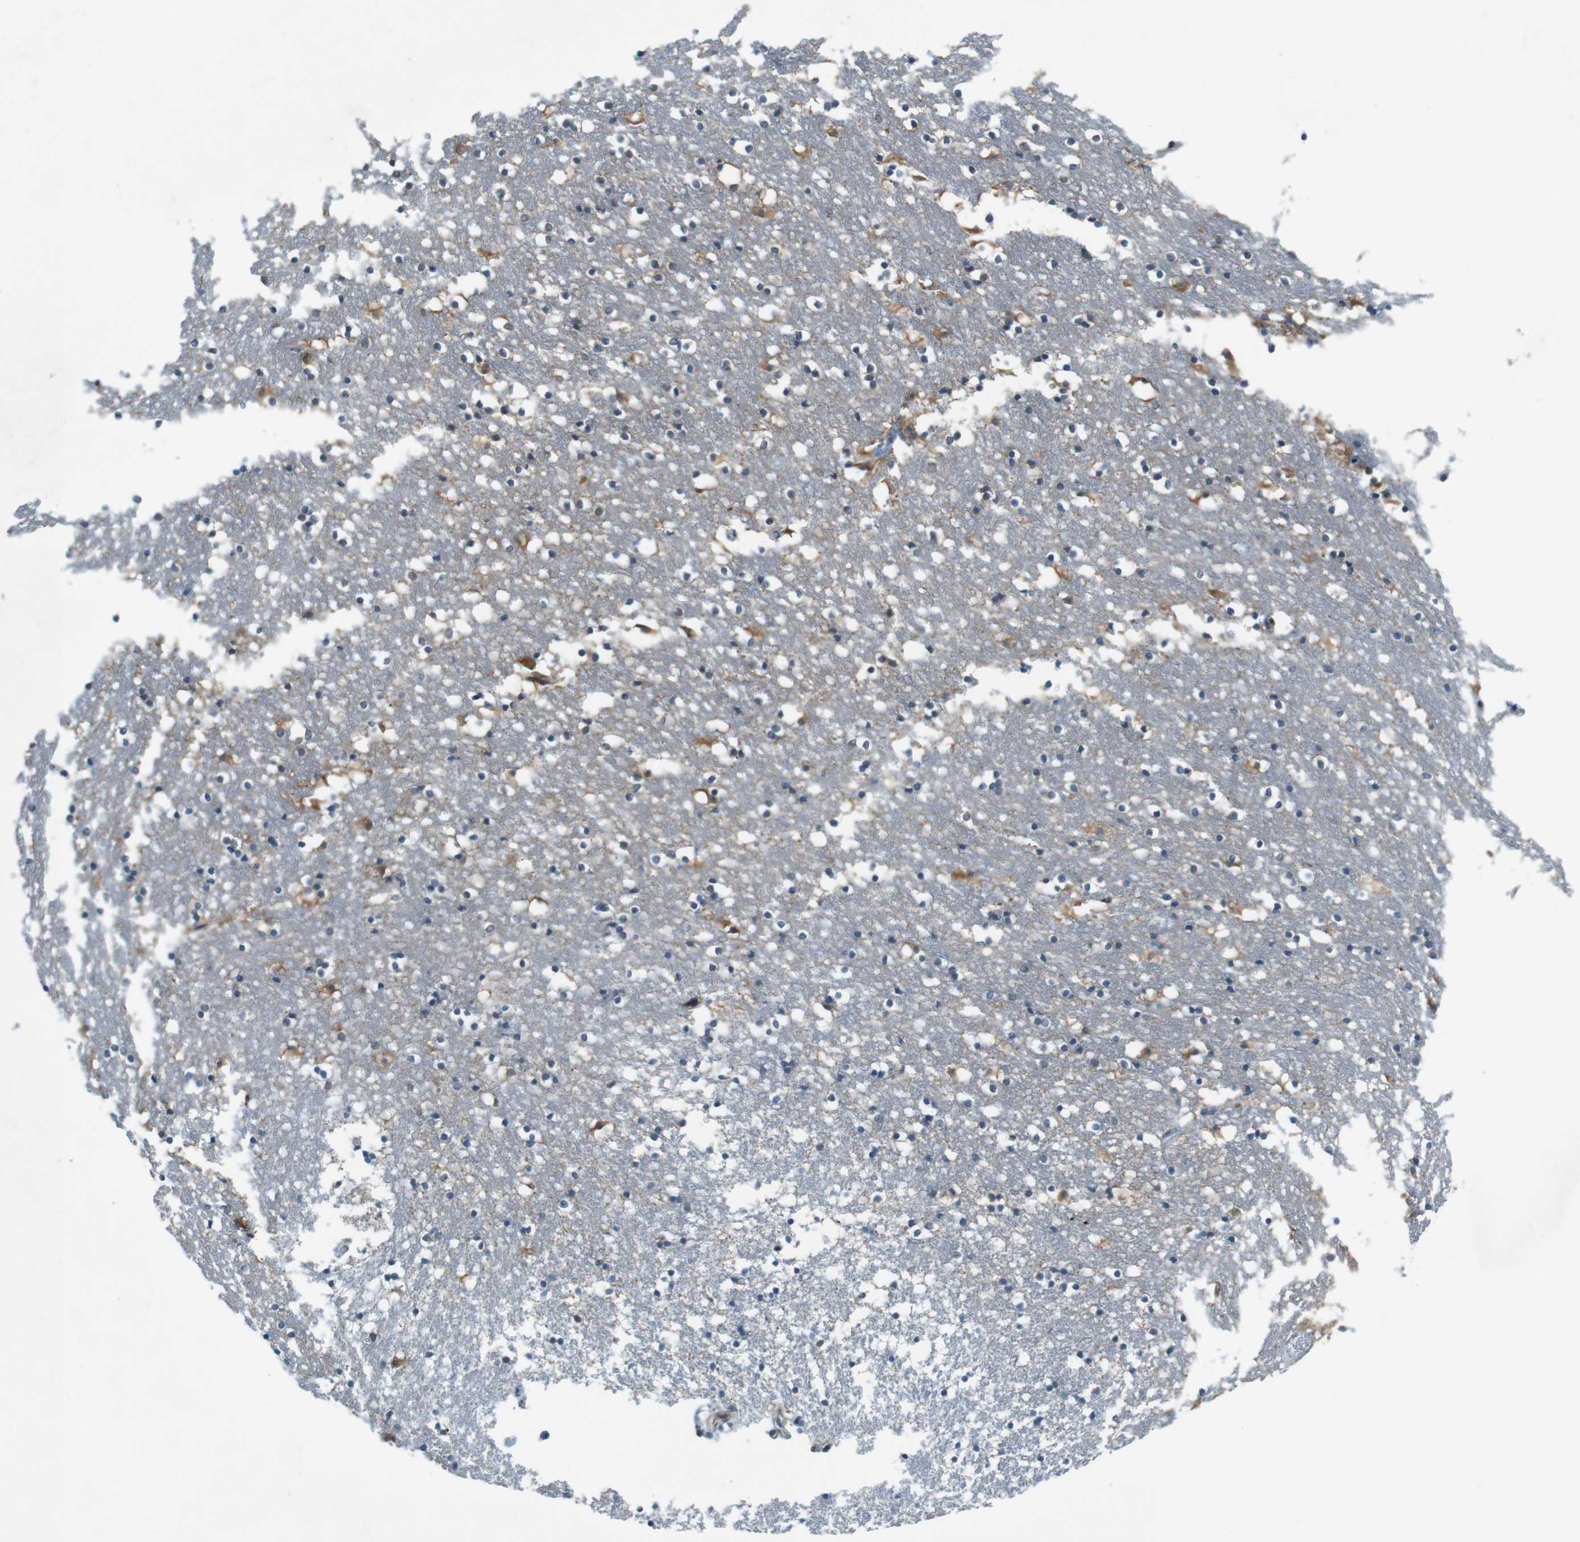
{"staining": {"intensity": "moderate", "quantity": "<25%", "location": "cytoplasmic/membranous"}, "tissue": "caudate", "cell_type": "Glial cells", "image_type": "normal", "snomed": [{"axis": "morphology", "description": "Normal tissue, NOS"}, {"axis": "topography", "description": "Lateral ventricle wall"}], "caption": "An image of caudate stained for a protein demonstrates moderate cytoplasmic/membranous brown staining in glial cells. Ihc stains the protein of interest in brown and the nuclei are stained blue.", "gene": "MAPKAPK5", "patient": {"sex": "male", "age": 45}}